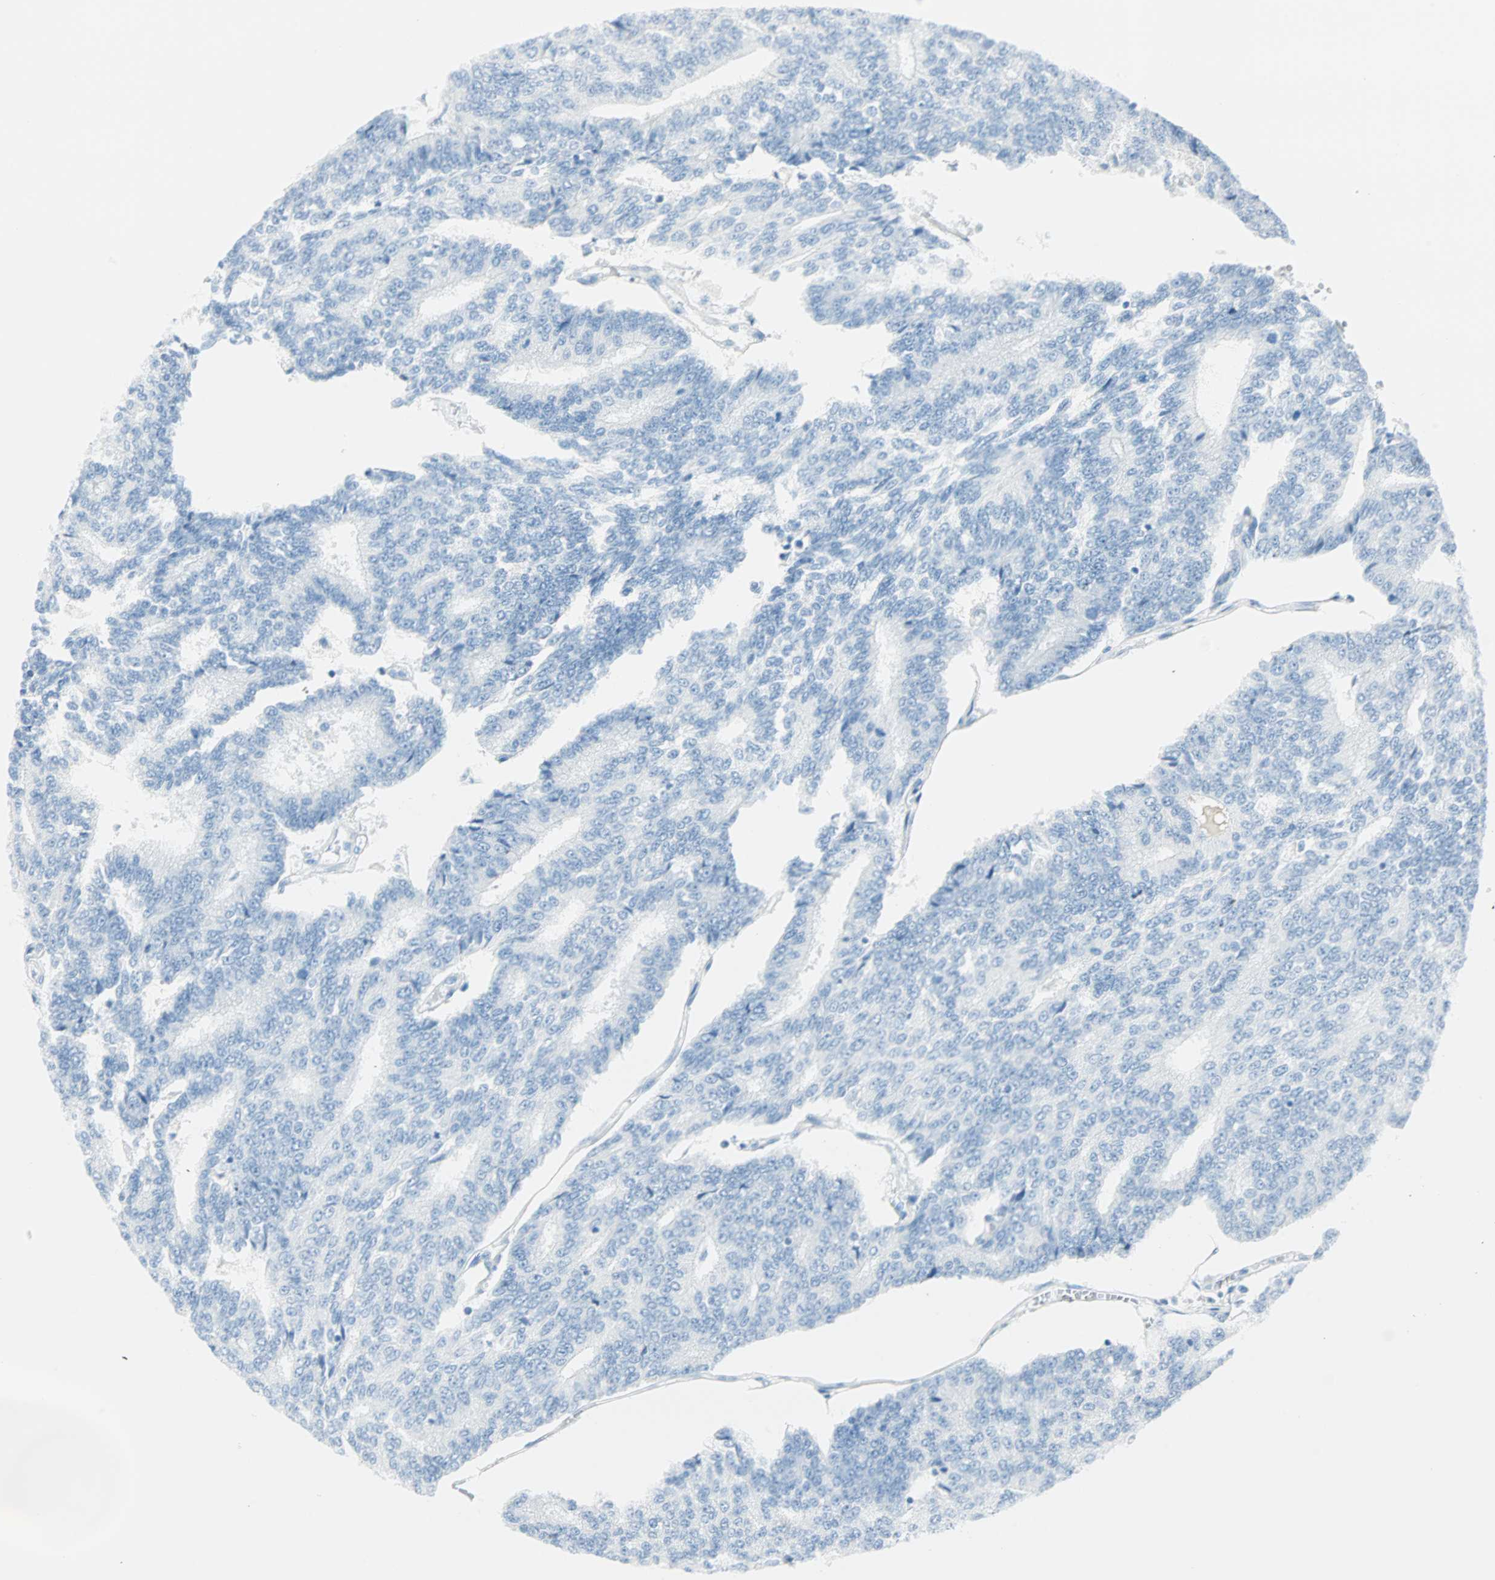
{"staining": {"intensity": "negative", "quantity": "none", "location": "none"}, "tissue": "prostate cancer", "cell_type": "Tumor cells", "image_type": "cancer", "snomed": [{"axis": "morphology", "description": "Adenocarcinoma, High grade"}, {"axis": "topography", "description": "Prostate"}], "caption": "IHC photomicrograph of neoplastic tissue: prostate adenocarcinoma (high-grade) stained with DAB (3,3'-diaminobenzidine) exhibits no significant protein positivity in tumor cells.", "gene": "NES", "patient": {"sex": "male", "age": 55}}